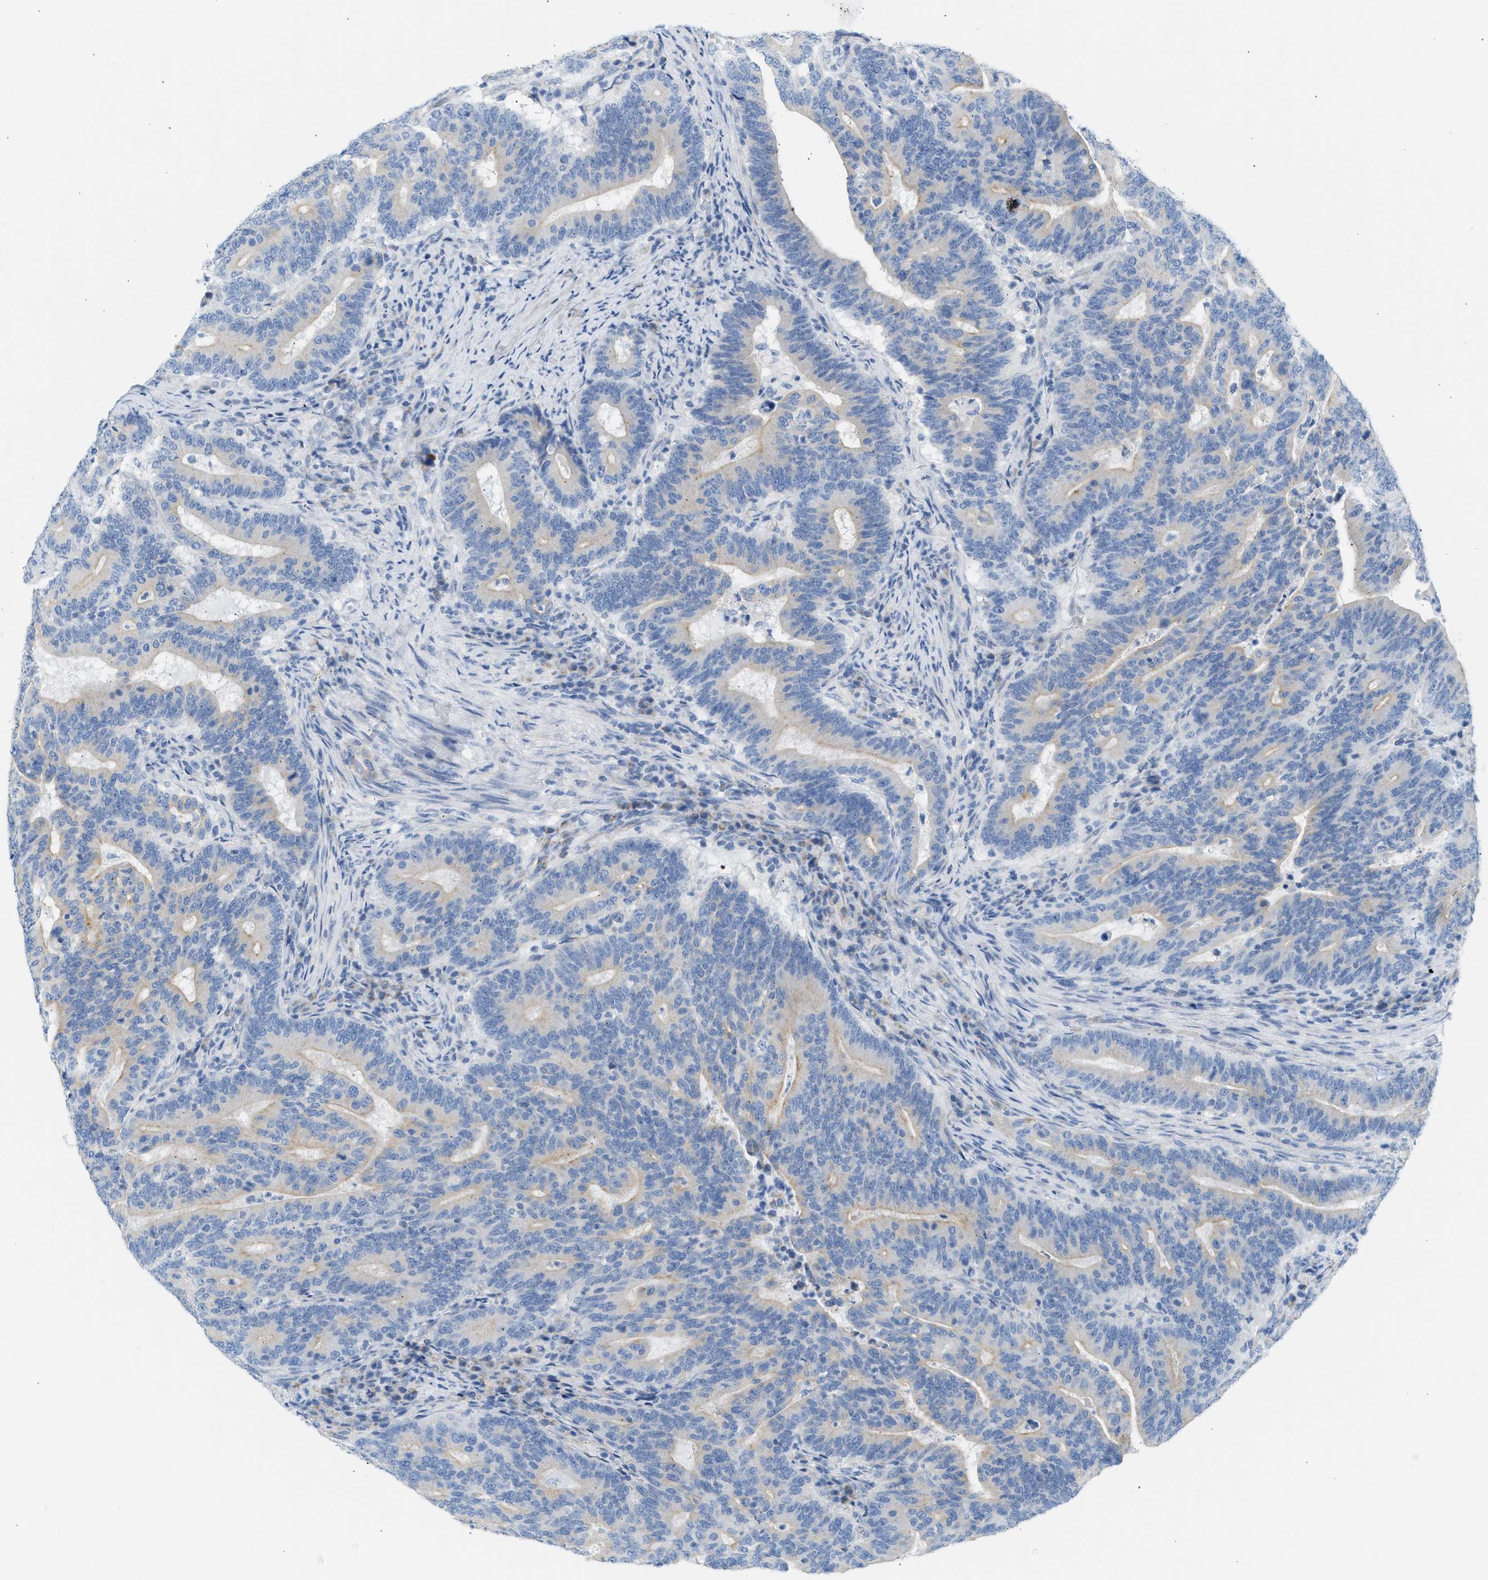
{"staining": {"intensity": "weak", "quantity": "<25%", "location": "cytoplasmic/membranous"}, "tissue": "colorectal cancer", "cell_type": "Tumor cells", "image_type": "cancer", "snomed": [{"axis": "morphology", "description": "Adenocarcinoma, NOS"}, {"axis": "topography", "description": "Colon"}], "caption": "Colorectal cancer (adenocarcinoma) stained for a protein using immunohistochemistry demonstrates no expression tumor cells.", "gene": "NDUFS8", "patient": {"sex": "female", "age": 66}}